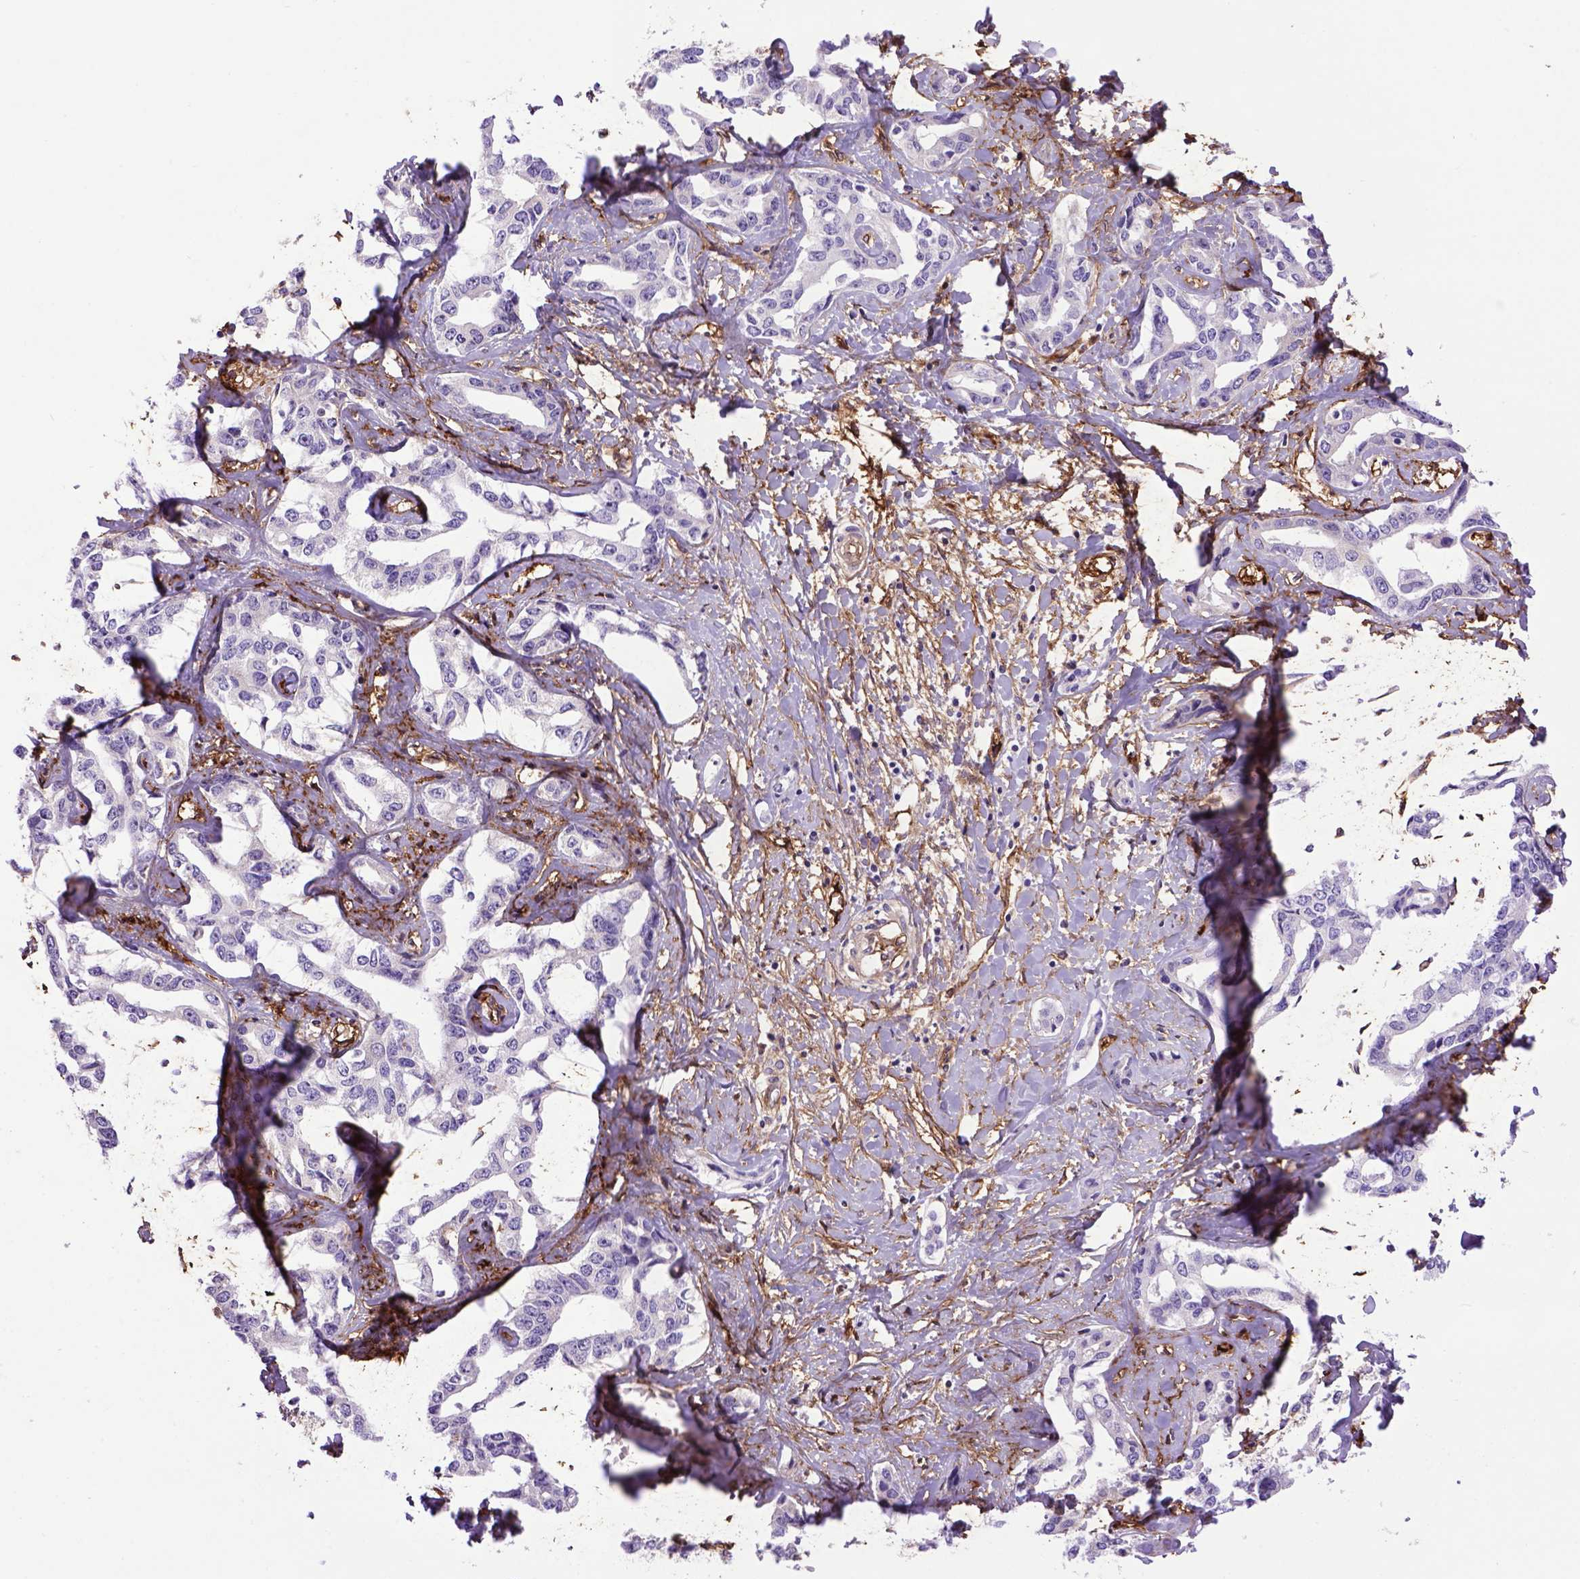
{"staining": {"intensity": "negative", "quantity": "none", "location": "none"}, "tissue": "liver cancer", "cell_type": "Tumor cells", "image_type": "cancer", "snomed": [{"axis": "morphology", "description": "Cholangiocarcinoma"}, {"axis": "topography", "description": "Liver"}], "caption": "Tumor cells show no significant protein staining in liver cancer.", "gene": "ENG", "patient": {"sex": "male", "age": 59}}